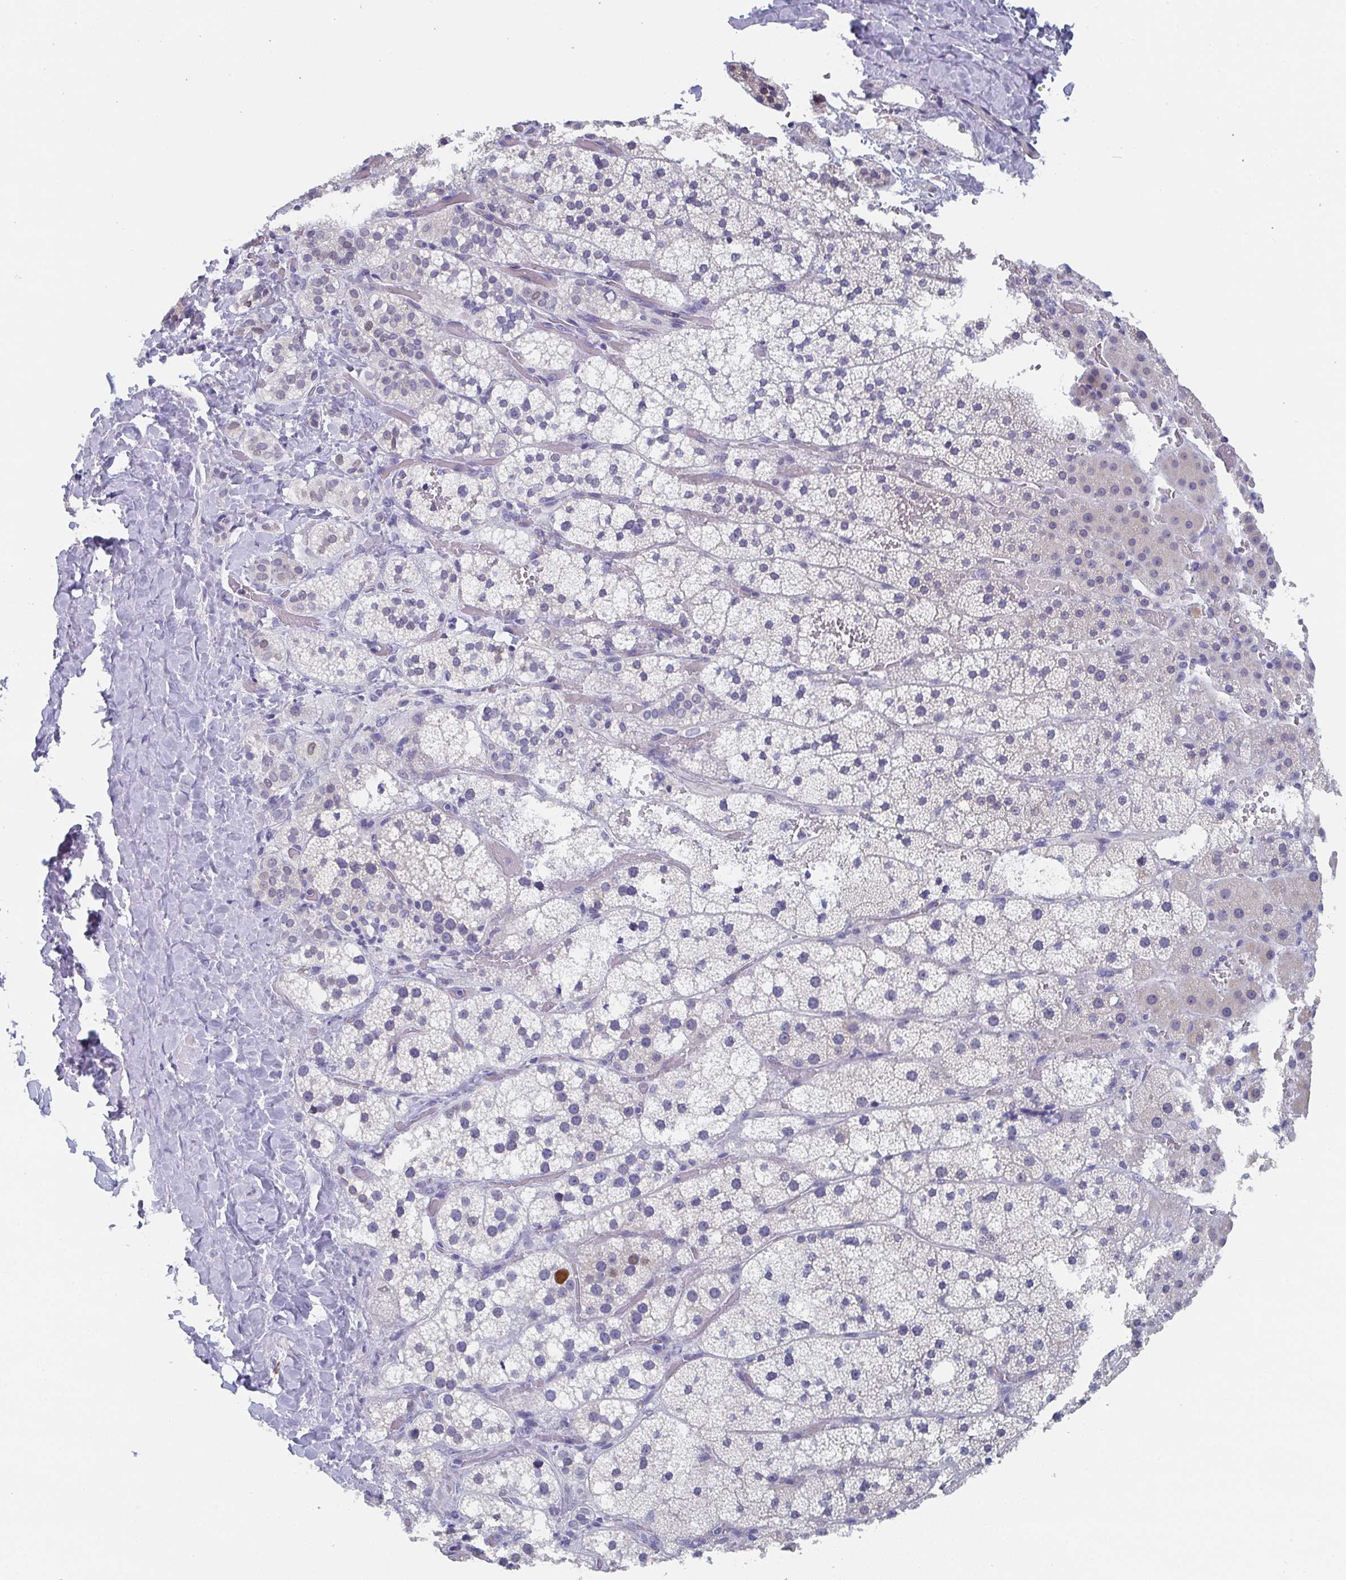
{"staining": {"intensity": "negative", "quantity": "none", "location": "none"}, "tissue": "adrenal gland", "cell_type": "Glandular cells", "image_type": "normal", "snomed": [{"axis": "morphology", "description": "Normal tissue, NOS"}, {"axis": "topography", "description": "Adrenal gland"}], "caption": "Human adrenal gland stained for a protein using immunohistochemistry (IHC) demonstrates no expression in glandular cells.", "gene": "DYDC2", "patient": {"sex": "male", "age": 53}}